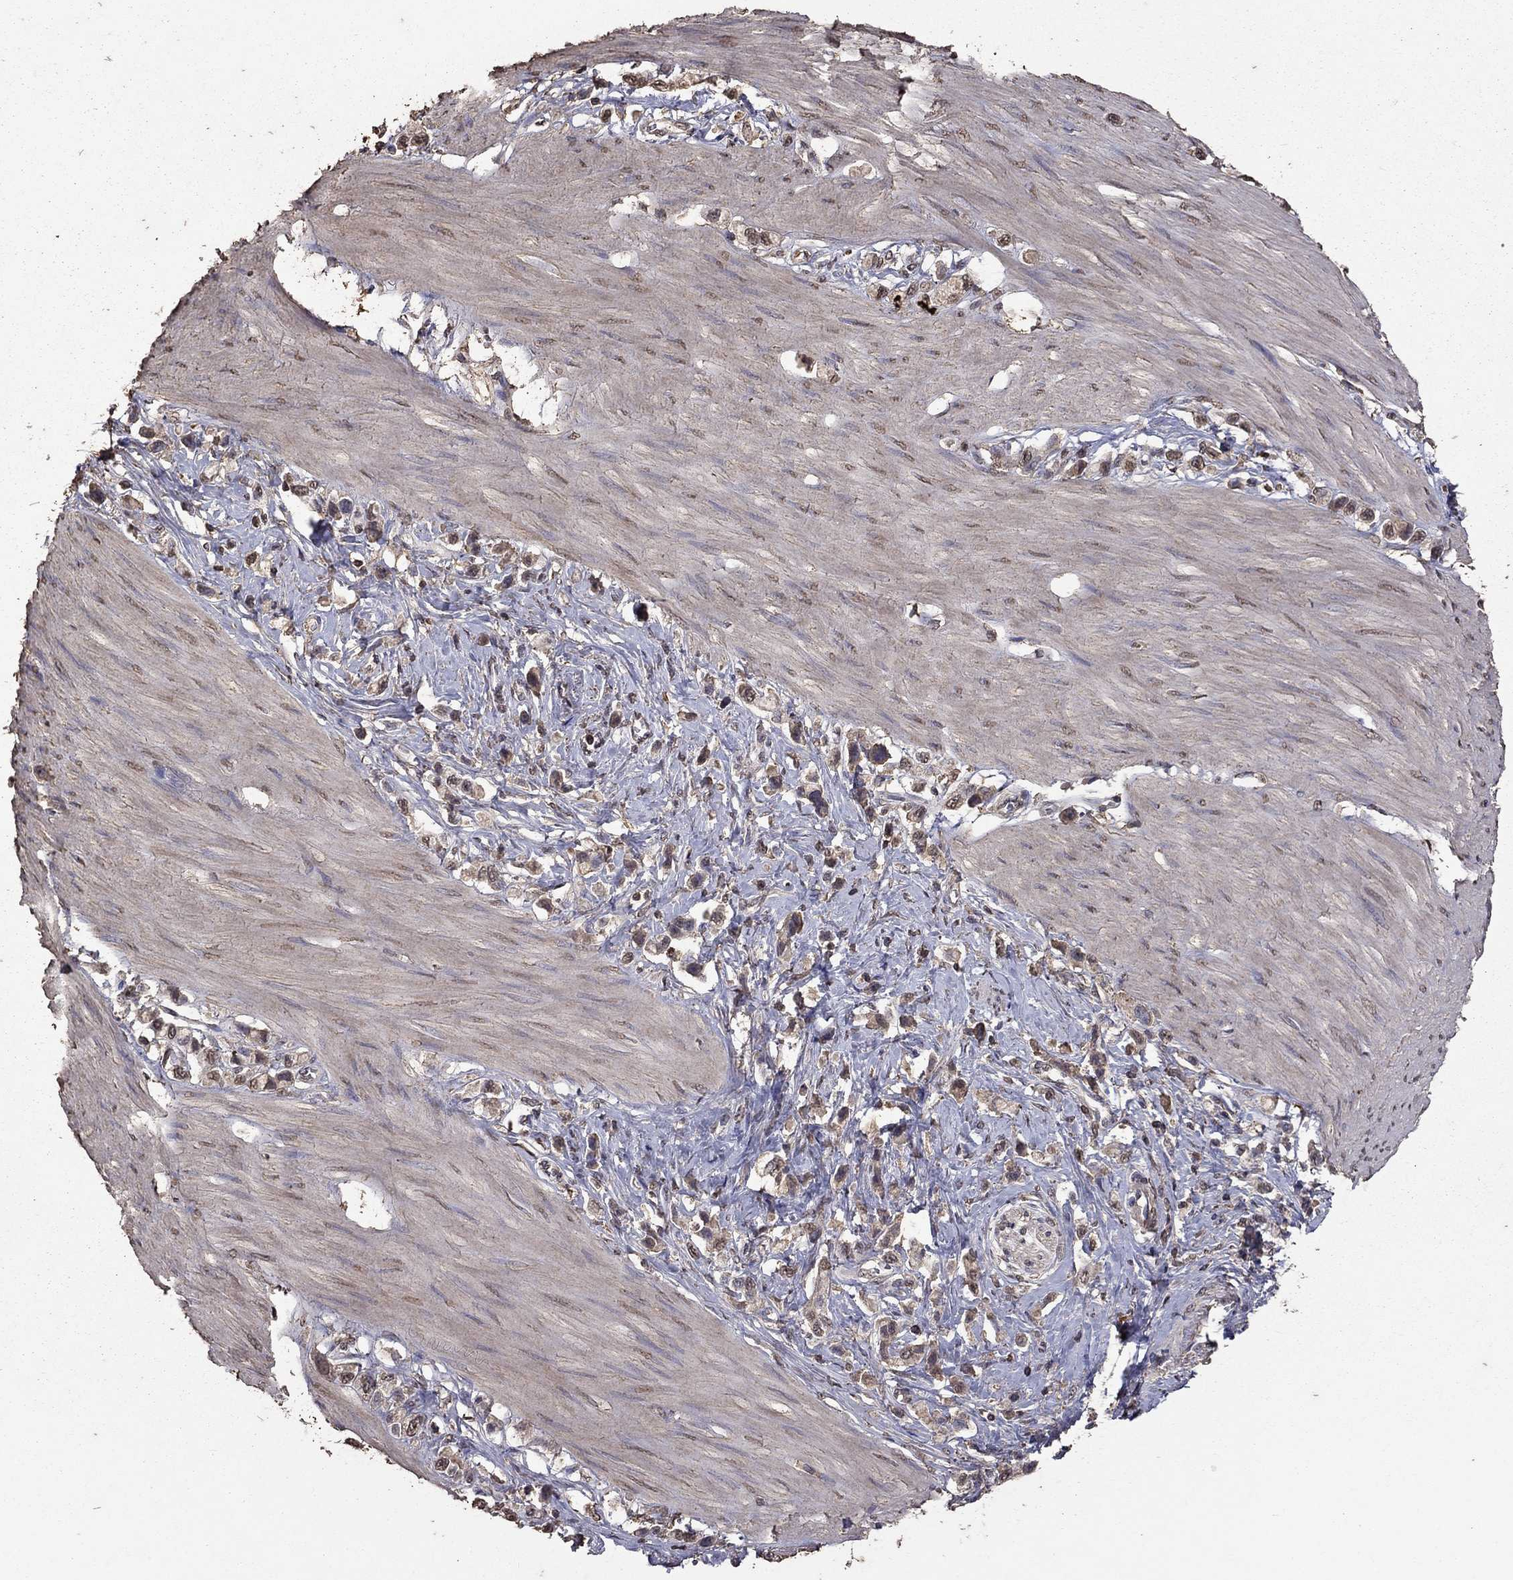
{"staining": {"intensity": "weak", "quantity": "25%-75%", "location": "cytoplasmic/membranous"}, "tissue": "stomach cancer", "cell_type": "Tumor cells", "image_type": "cancer", "snomed": [{"axis": "morphology", "description": "Normal tissue, NOS"}, {"axis": "morphology", "description": "Adenocarcinoma, NOS"}, {"axis": "morphology", "description": "Adenocarcinoma, High grade"}, {"axis": "topography", "description": "Stomach, upper"}, {"axis": "topography", "description": "Stomach"}], "caption": "Protein staining reveals weak cytoplasmic/membranous staining in approximately 25%-75% of tumor cells in high-grade adenocarcinoma (stomach).", "gene": "SERPINA5", "patient": {"sex": "female", "age": 65}}